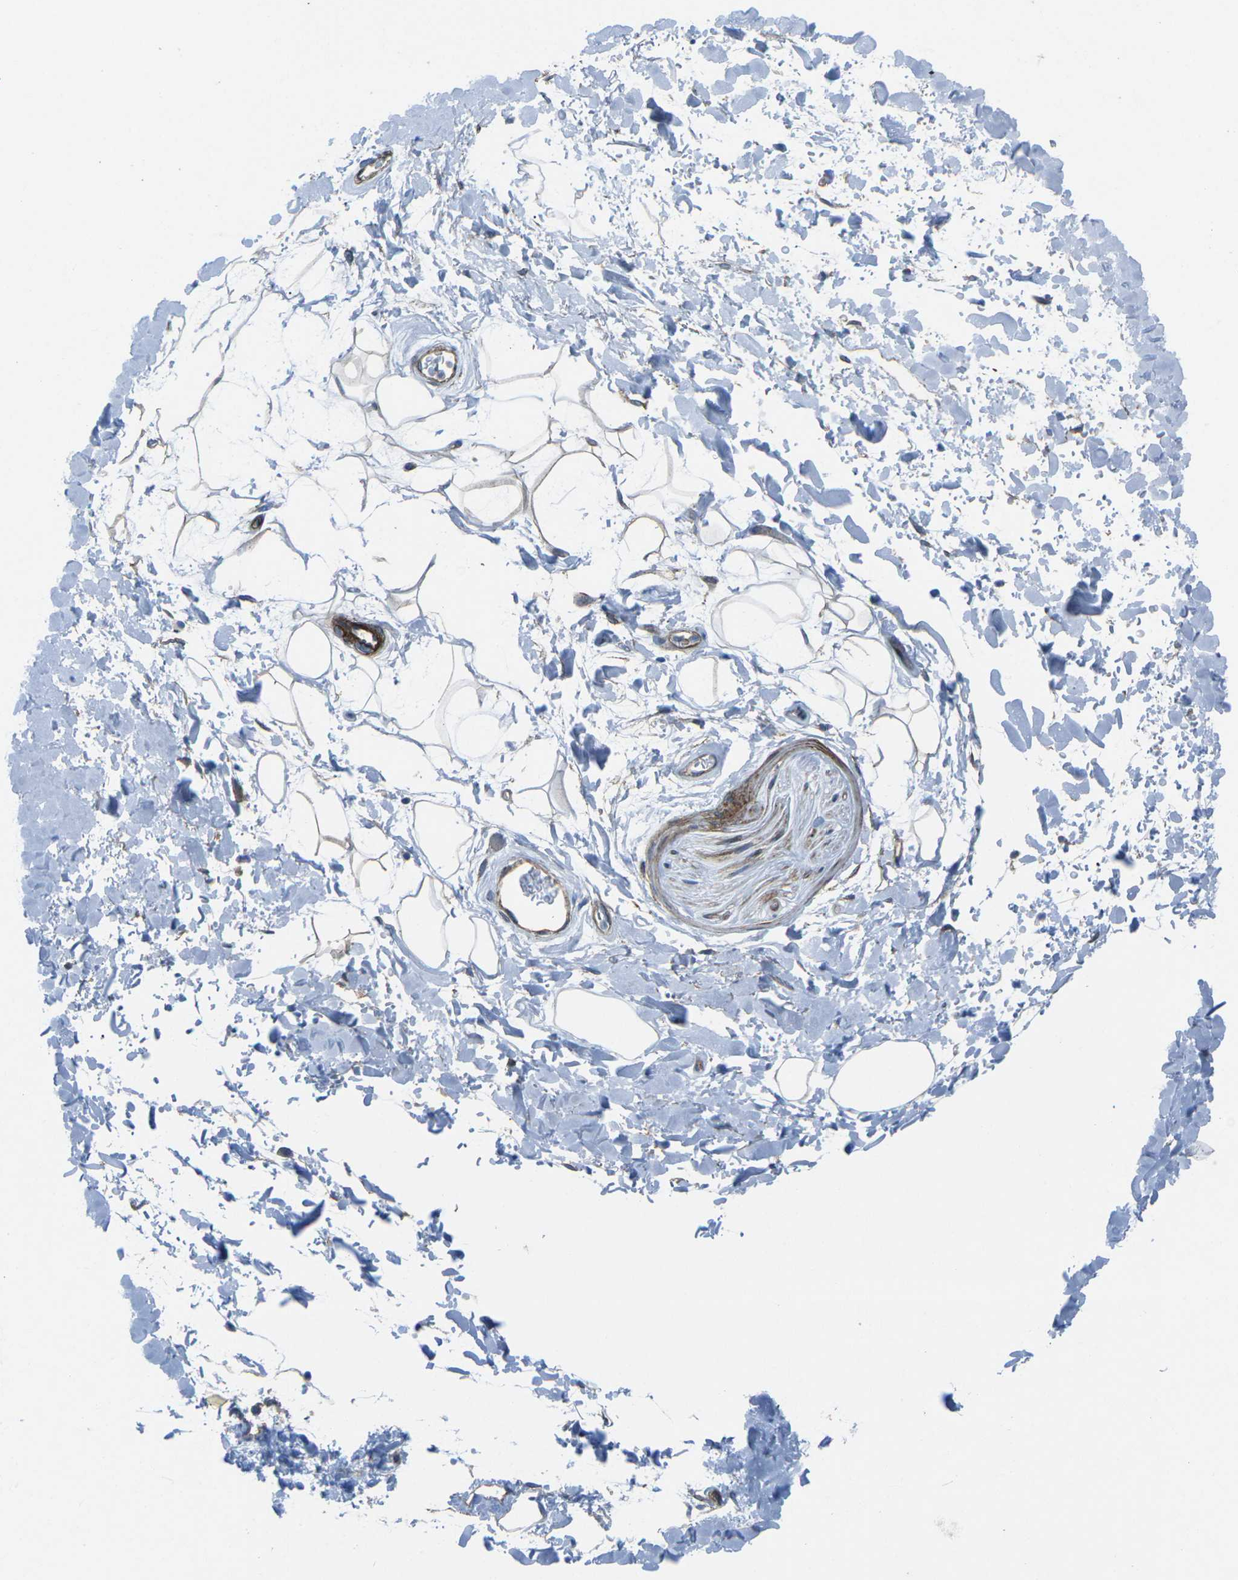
{"staining": {"intensity": "negative", "quantity": "none", "location": "none"}, "tissue": "adipose tissue", "cell_type": "Adipocytes", "image_type": "normal", "snomed": [{"axis": "morphology", "description": "Normal tissue, NOS"}, {"axis": "topography", "description": "Soft tissue"}], "caption": "Adipocytes show no significant protein positivity in normal adipose tissue.", "gene": "UTRN", "patient": {"sex": "male", "age": 72}}